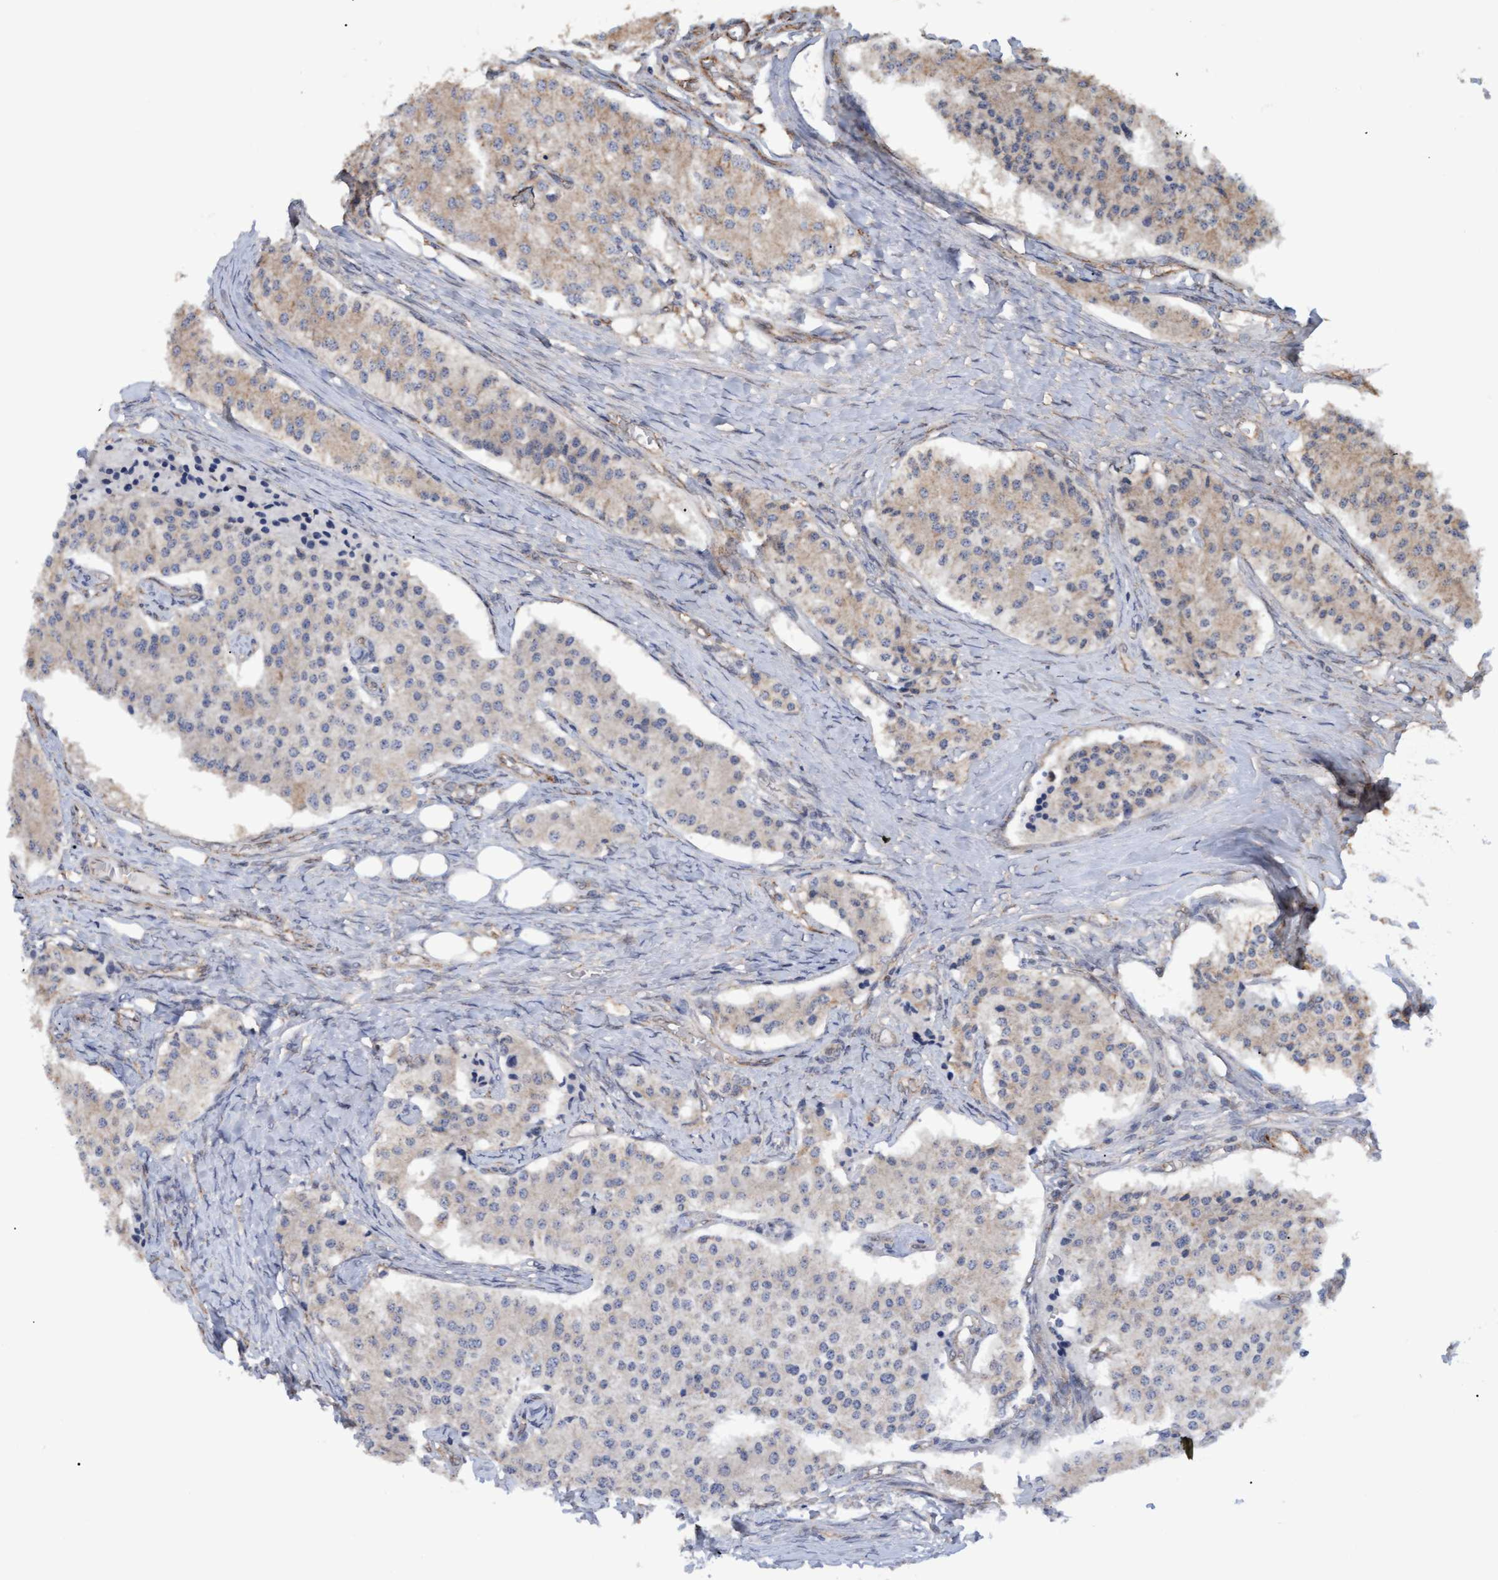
{"staining": {"intensity": "weak", "quantity": ">75%", "location": "cytoplasmic/membranous"}, "tissue": "carcinoid", "cell_type": "Tumor cells", "image_type": "cancer", "snomed": [{"axis": "morphology", "description": "Carcinoid, malignant, NOS"}, {"axis": "topography", "description": "Colon"}], "caption": "An image of human carcinoid stained for a protein demonstrates weak cytoplasmic/membranous brown staining in tumor cells.", "gene": "MGLL", "patient": {"sex": "female", "age": 52}}